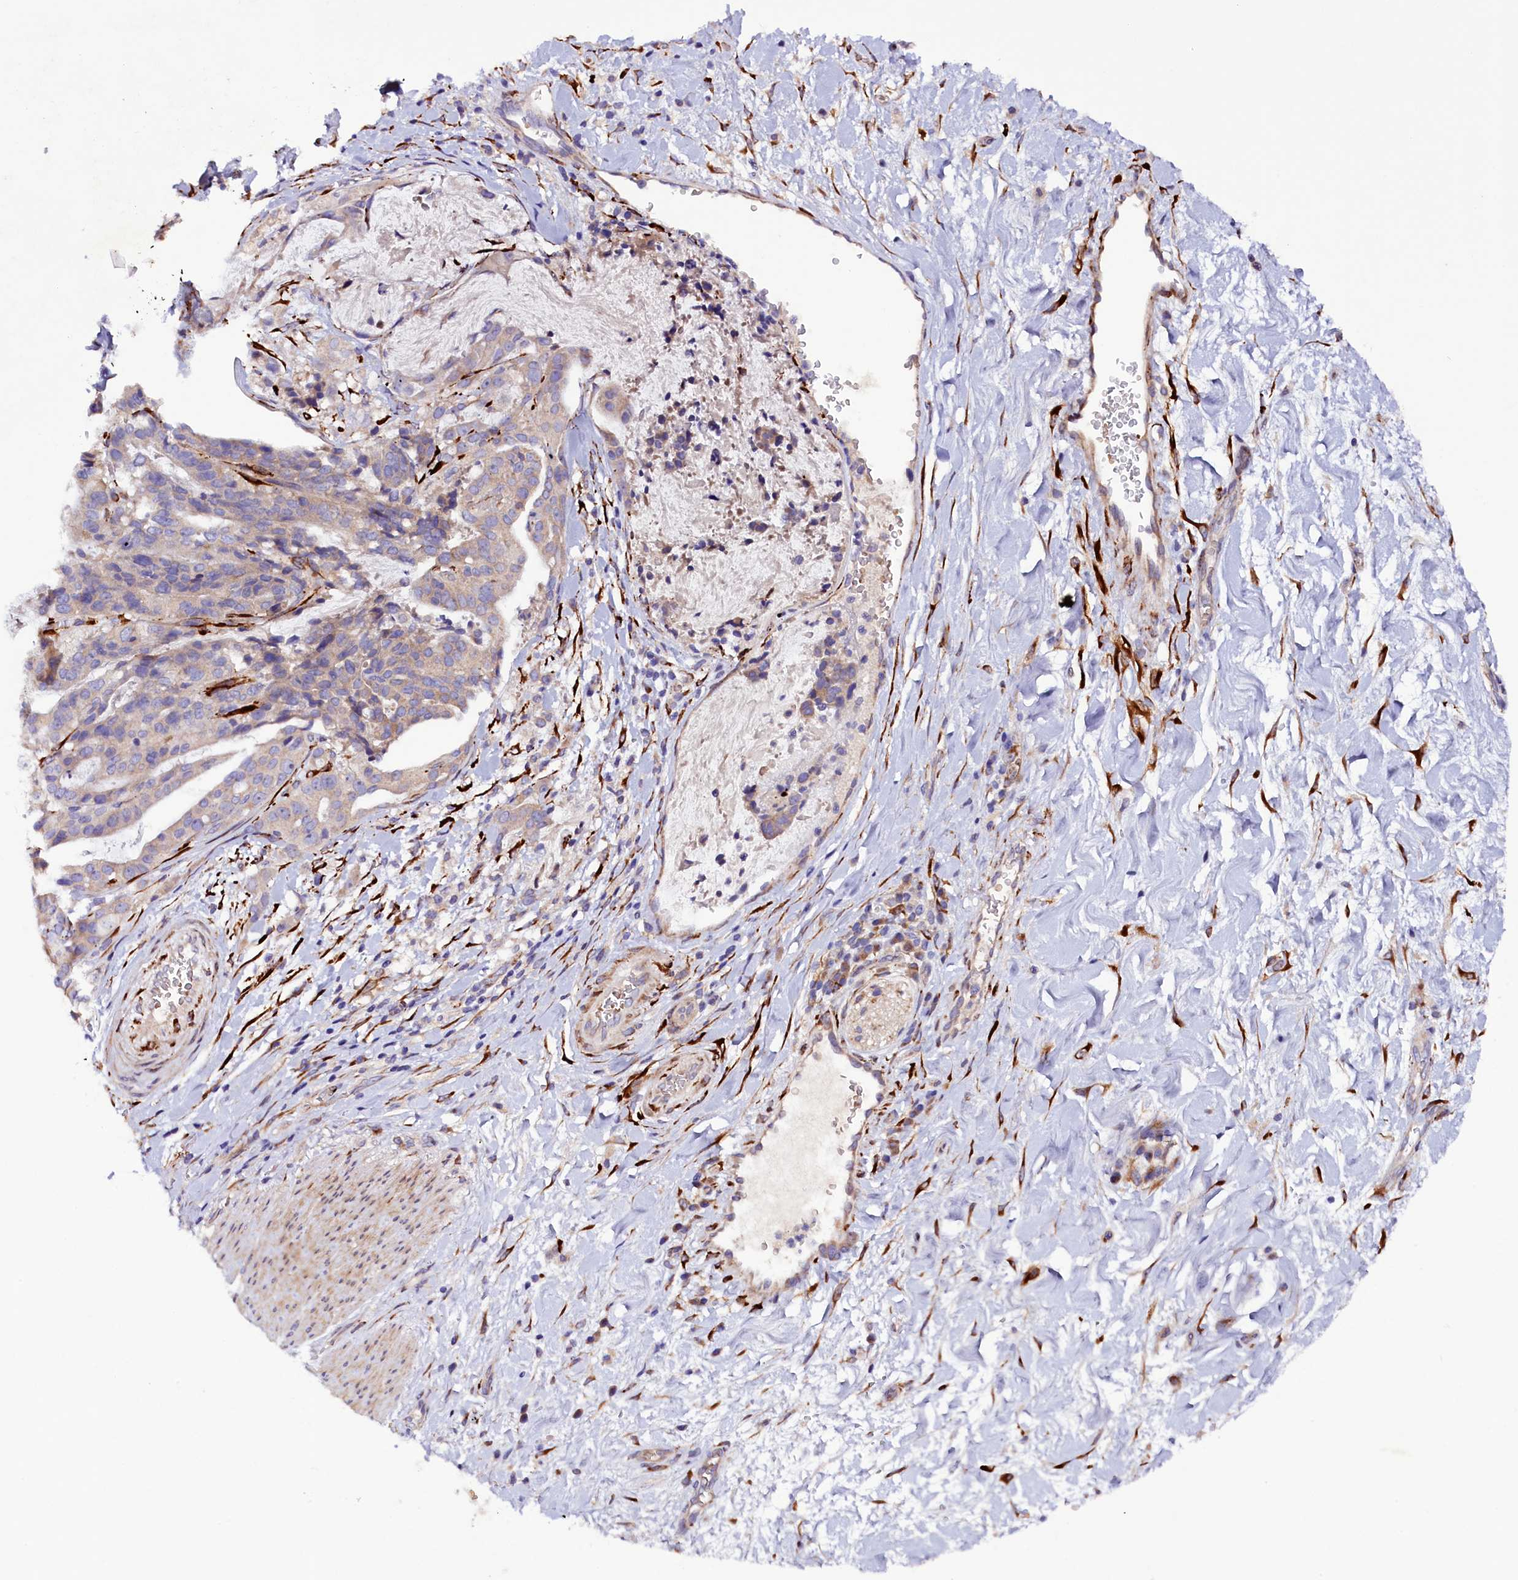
{"staining": {"intensity": "negative", "quantity": "none", "location": "none"}, "tissue": "stomach cancer", "cell_type": "Tumor cells", "image_type": "cancer", "snomed": [{"axis": "morphology", "description": "Adenocarcinoma, NOS"}, {"axis": "topography", "description": "Stomach"}], "caption": "Tumor cells show no significant protein positivity in stomach cancer (adenocarcinoma).", "gene": "ARRDC4", "patient": {"sex": "male", "age": 48}}